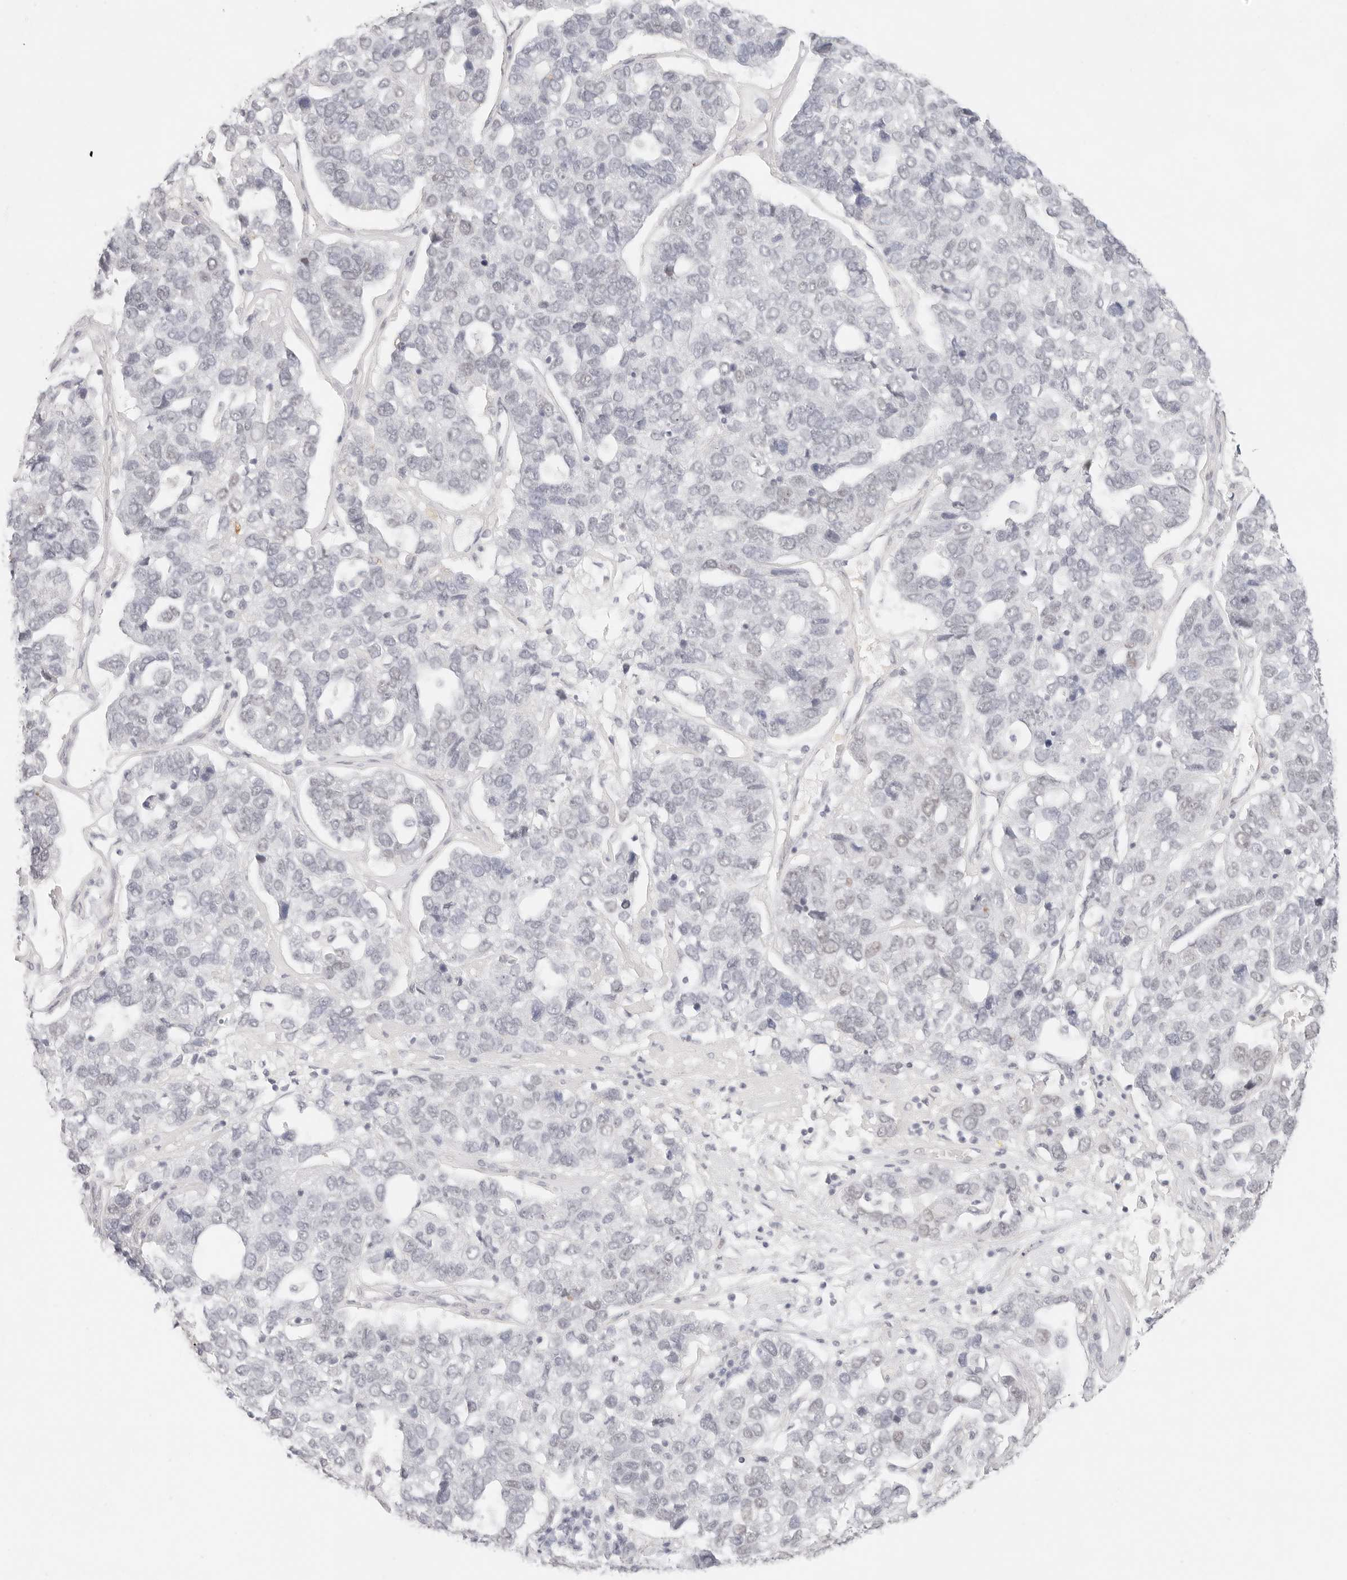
{"staining": {"intensity": "negative", "quantity": "none", "location": "none"}, "tissue": "pancreatic cancer", "cell_type": "Tumor cells", "image_type": "cancer", "snomed": [{"axis": "morphology", "description": "Adenocarcinoma, NOS"}, {"axis": "topography", "description": "Pancreas"}], "caption": "Tumor cells show no significant expression in pancreatic cancer (adenocarcinoma). The staining was performed using DAB to visualize the protein expression in brown, while the nuclei were stained in blue with hematoxylin (Magnification: 20x).", "gene": "ZC3H11A", "patient": {"sex": "female", "age": 61}}